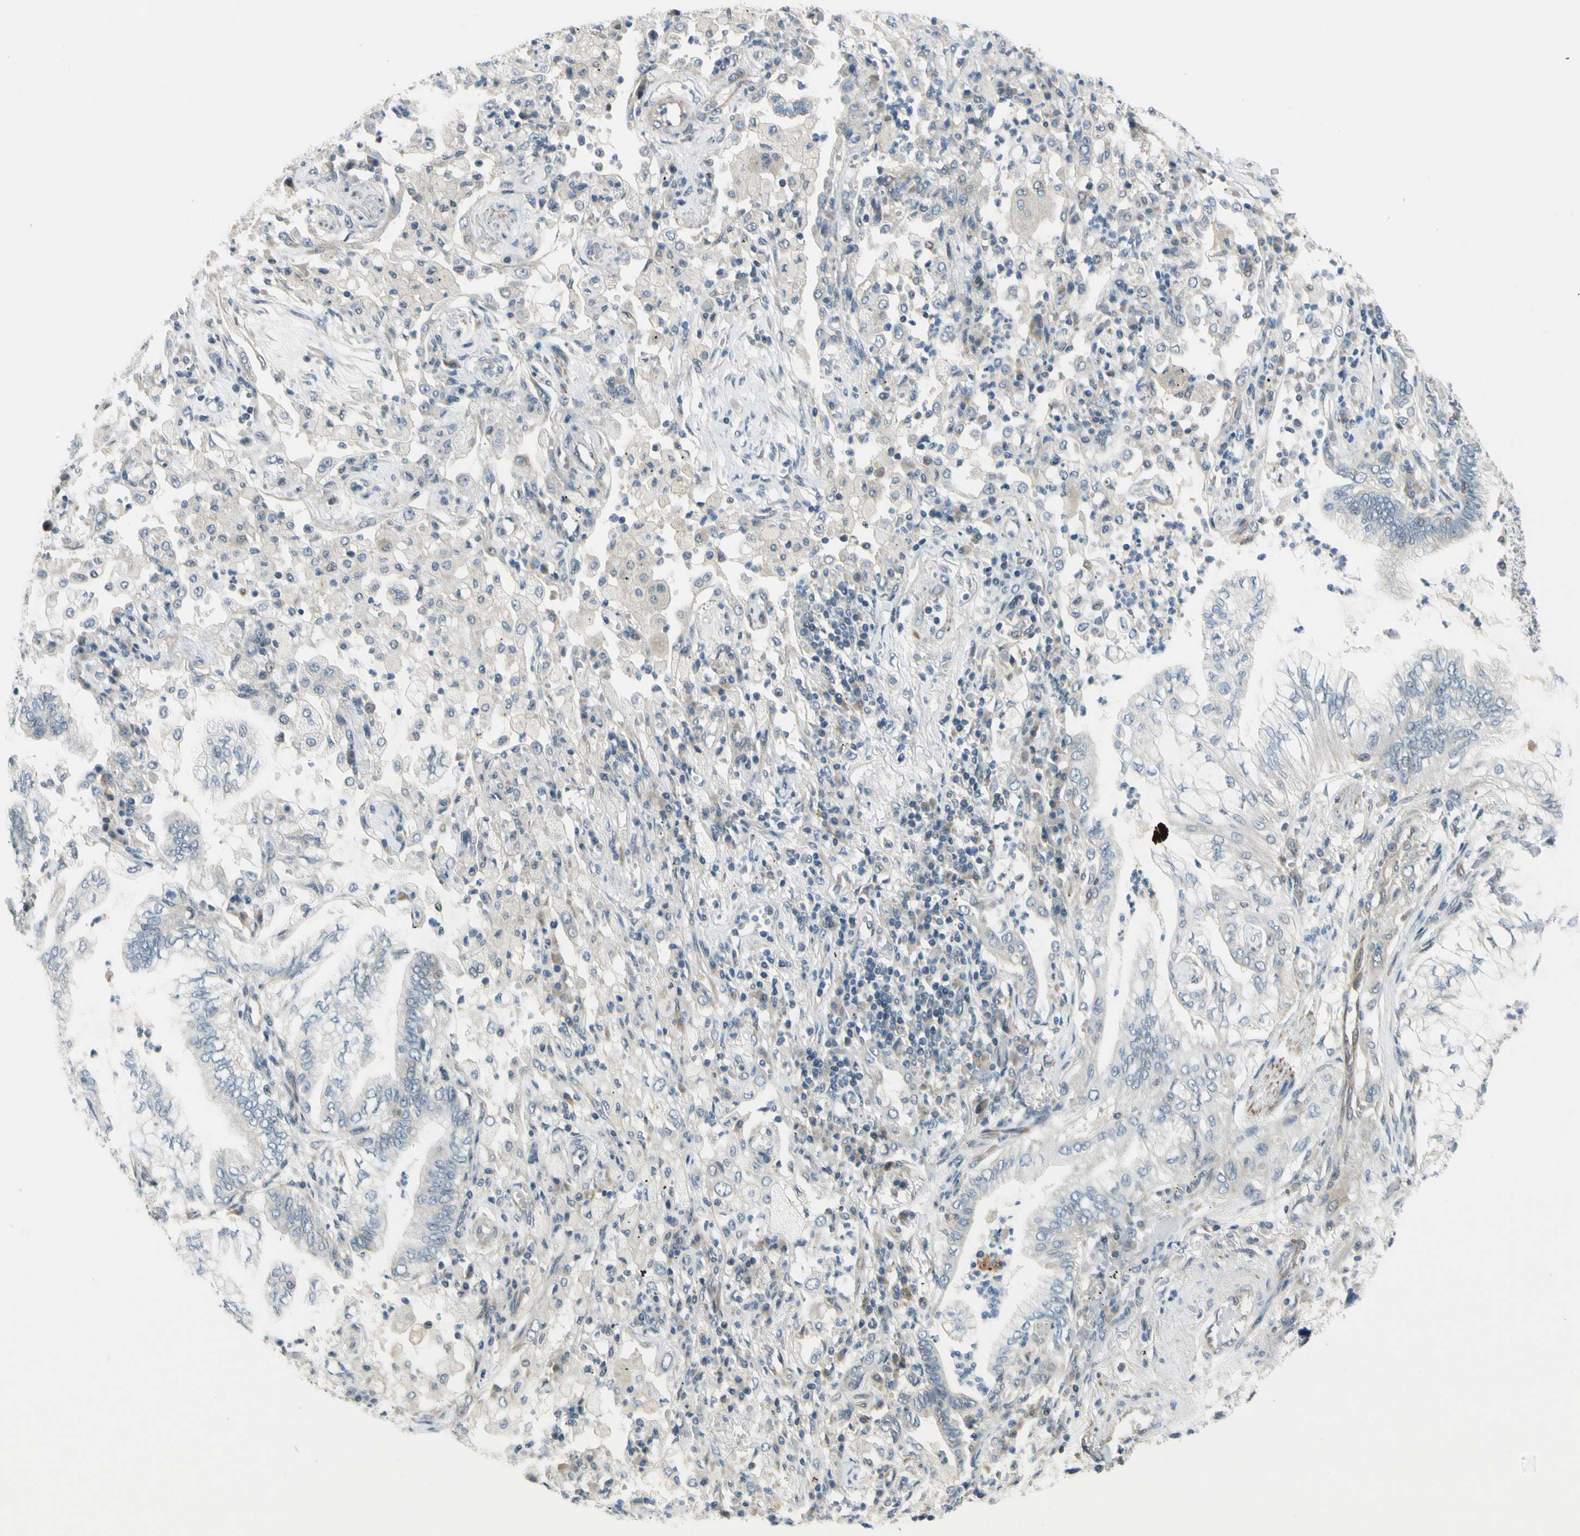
{"staining": {"intensity": "negative", "quantity": "none", "location": "none"}, "tissue": "lung cancer", "cell_type": "Tumor cells", "image_type": "cancer", "snomed": [{"axis": "morphology", "description": "Normal tissue, NOS"}, {"axis": "morphology", "description": "Adenocarcinoma, NOS"}, {"axis": "topography", "description": "Bronchus"}, {"axis": "topography", "description": "Lung"}], "caption": "A high-resolution photomicrograph shows immunohistochemistry (IHC) staining of lung cancer (adenocarcinoma), which exhibits no significant staining in tumor cells.", "gene": "SVBP", "patient": {"sex": "female", "age": 70}}